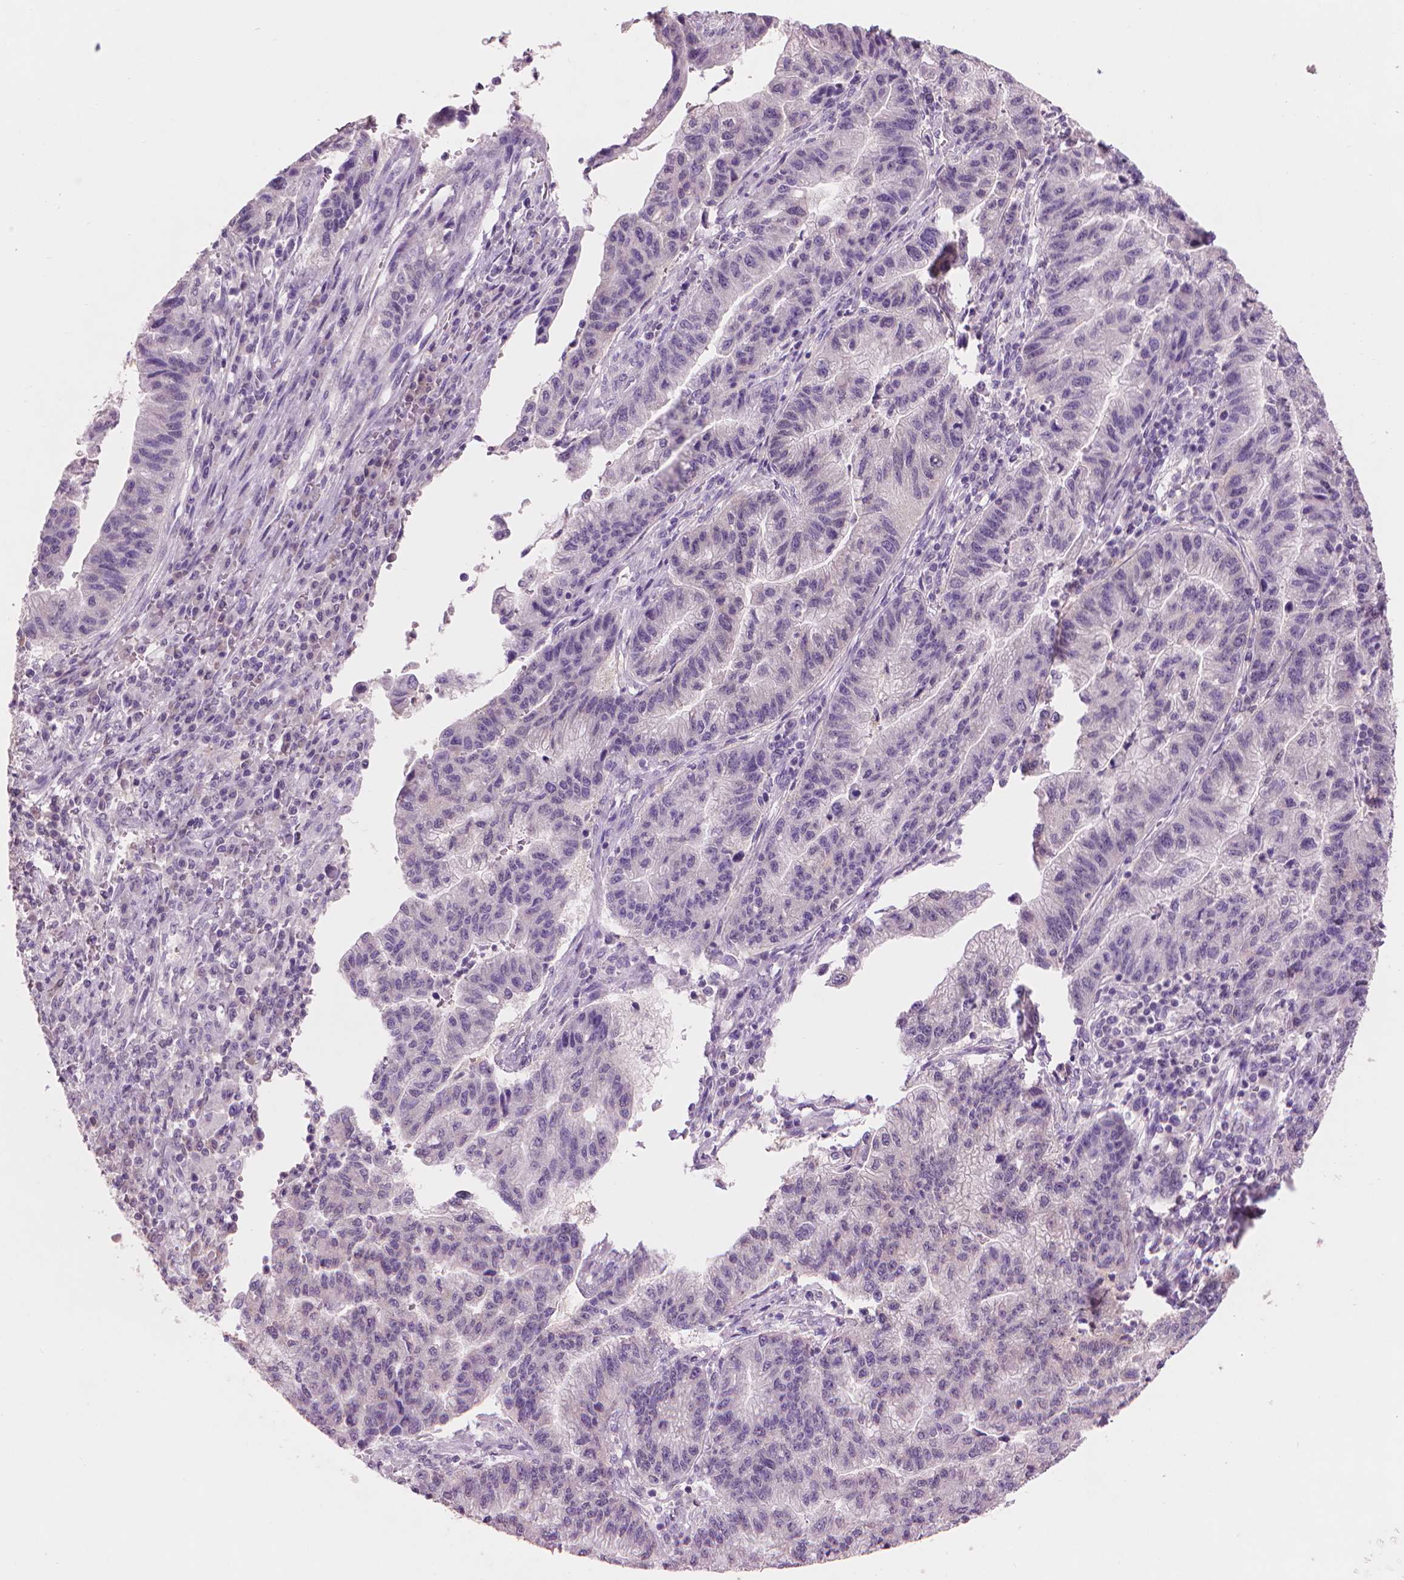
{"staining": {"intensity": "weak", "quantity": "<25%", "location": "cytoplasmic/membranous"}, "tissue": "stomach cancer", "cell_type": "Tumor cells", "image_type": "cancer", "snomed": [{"axis": "morphology", "description": "Adenocarcinoma, NOS"}, {"axis": "topography", "description": "Stomach"}], "caption": "Tumor cells are negative for protein expression in human stomach cancer.", "gene": "ENO2", "patient": {"sex": "male", "age": 83}}